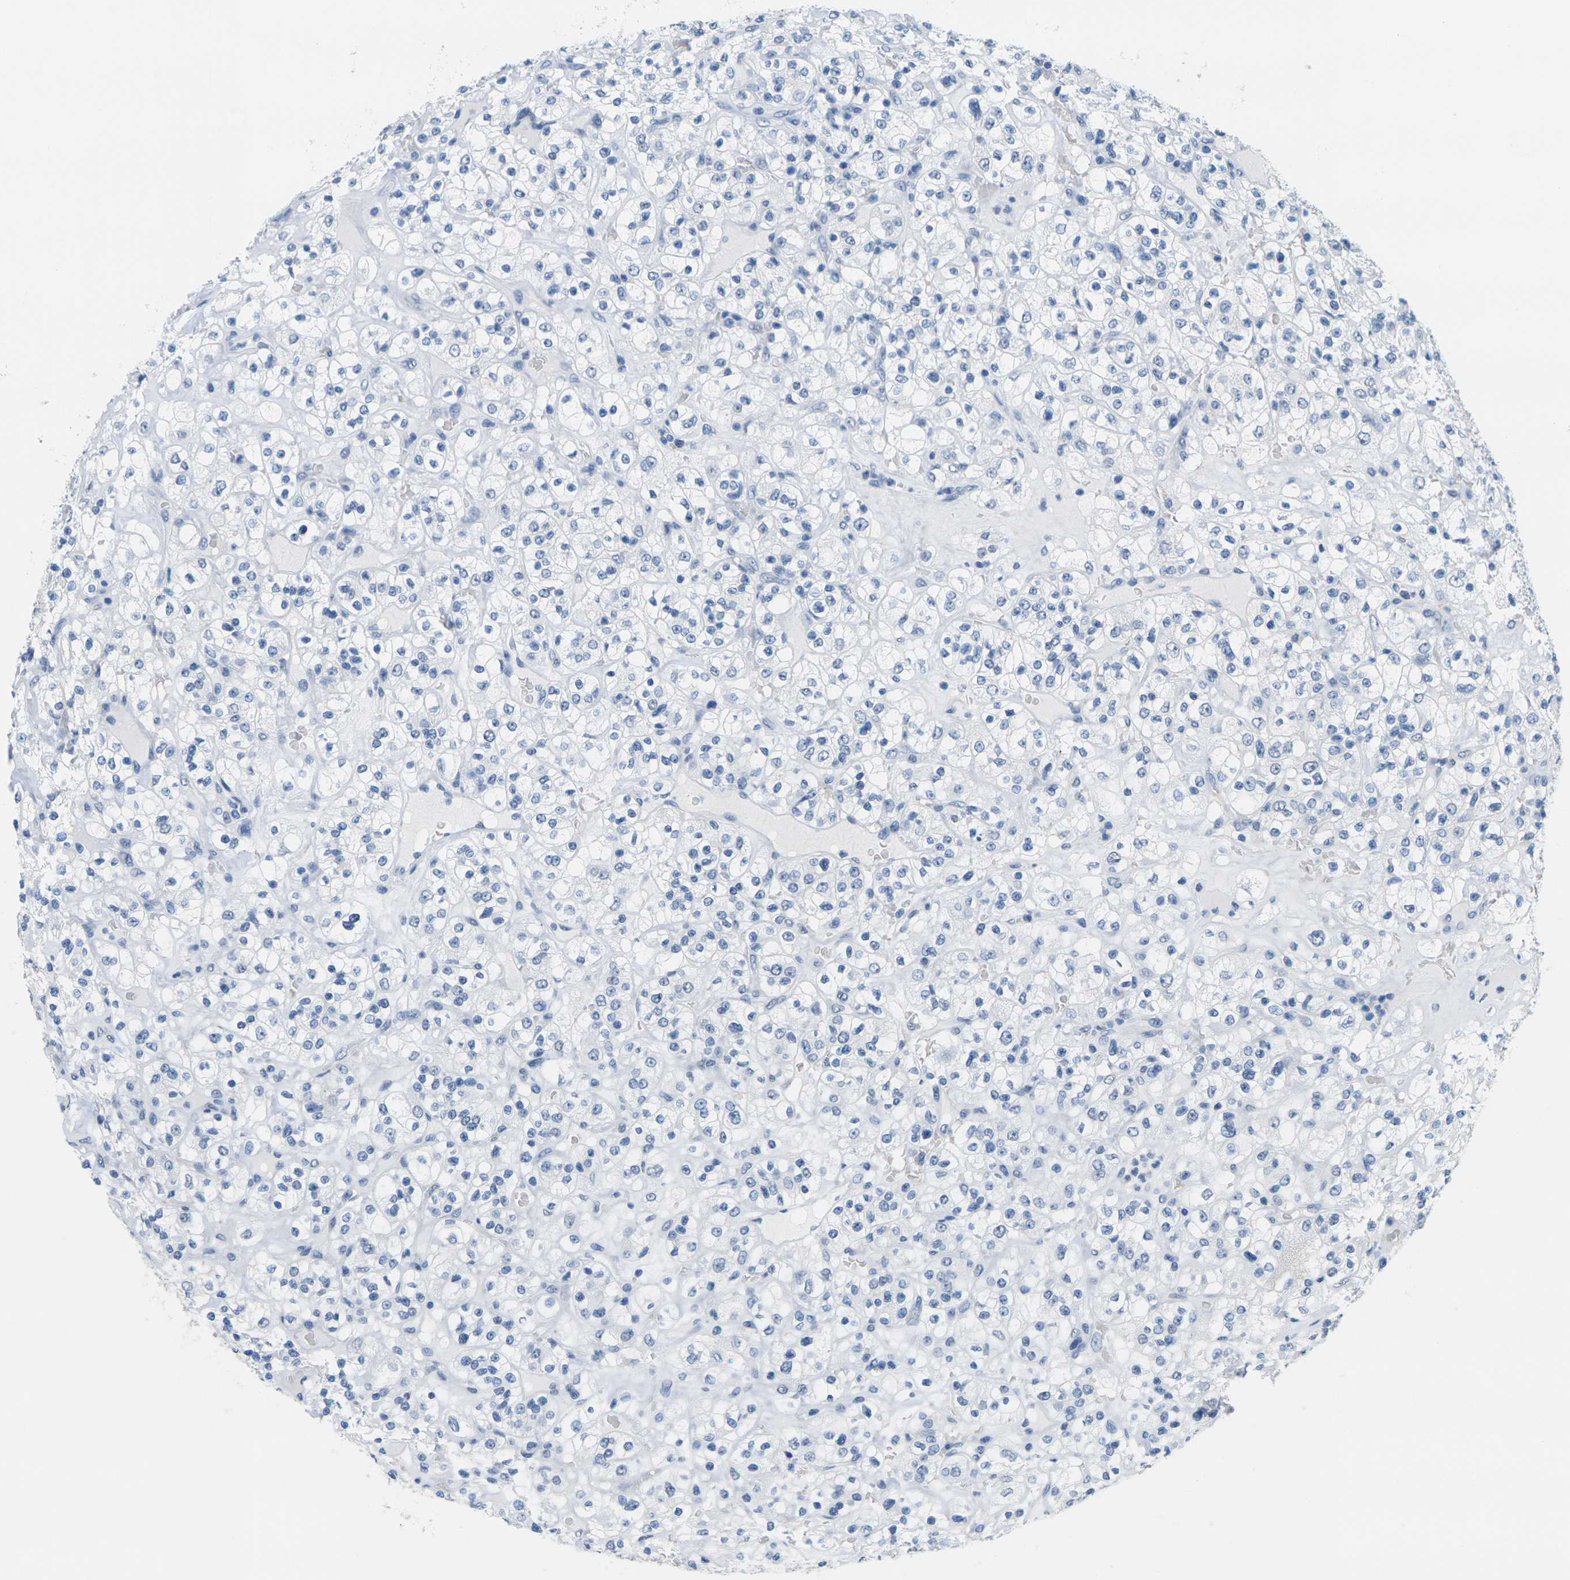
{"staining": {"intensity": "negative", "quantity": "none", "location": "none"}, "tissue": "renal cancer", "cell_type": "Tumor cells", "image_type": "cancer", "snomed": [{"axis": "morphology", "description": "Normal tissue, NOS"}, {"axis": "morphology", "description": "Adenocarcinoma, NOS"}, {"axis": "topography", "description": "Kidney"}], "caption": "Immunohistochemical staining of renal cancer demonstrates no significant staining in tumor cells.", "gene": "CTAG1A", "patient": {"sex": "female", "age": 72}}